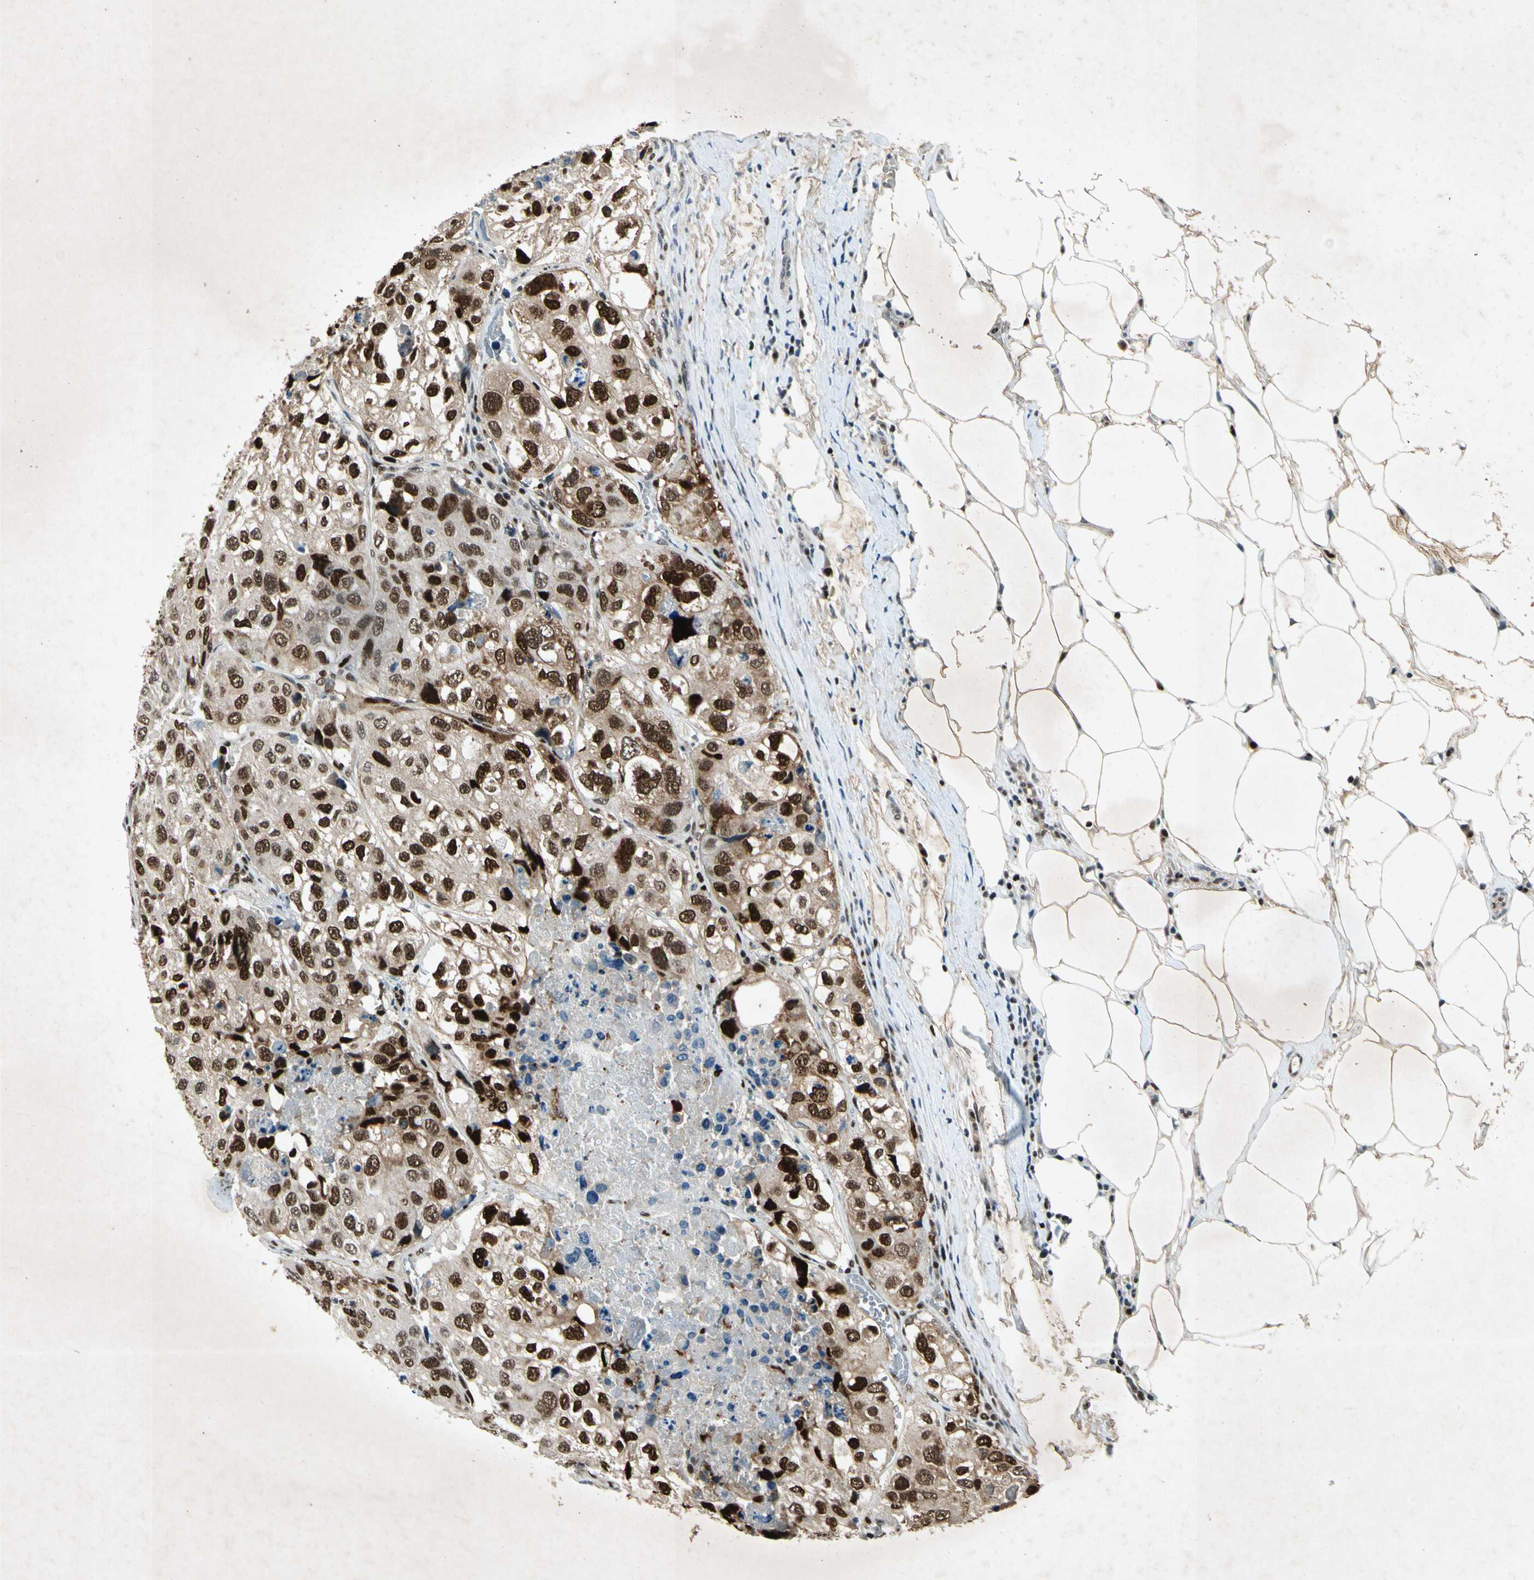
{"staining": {"intensity": "strong", "quantity": ">75%", "location": "nuclear"}, "tissue": "urothelial cancer", "cell_type": "Tumor cells", "image_type": "cancer", "snomed": [{"axis": "morphology", "description": "Urothelial carcinoma, High grade"}, {"axis": "topography", "description": "Lymph node"}, {"axis": "topography", "description": "Urinary bladder"}], "caption": "Protein analysis of urothelial cancer tissue reveals strong nuclear expression in approximately >75% of tumor cells. Nuclei are stained in blue.", "gene": "RNF43", "patient": {"sex": "male", "age": 51}}